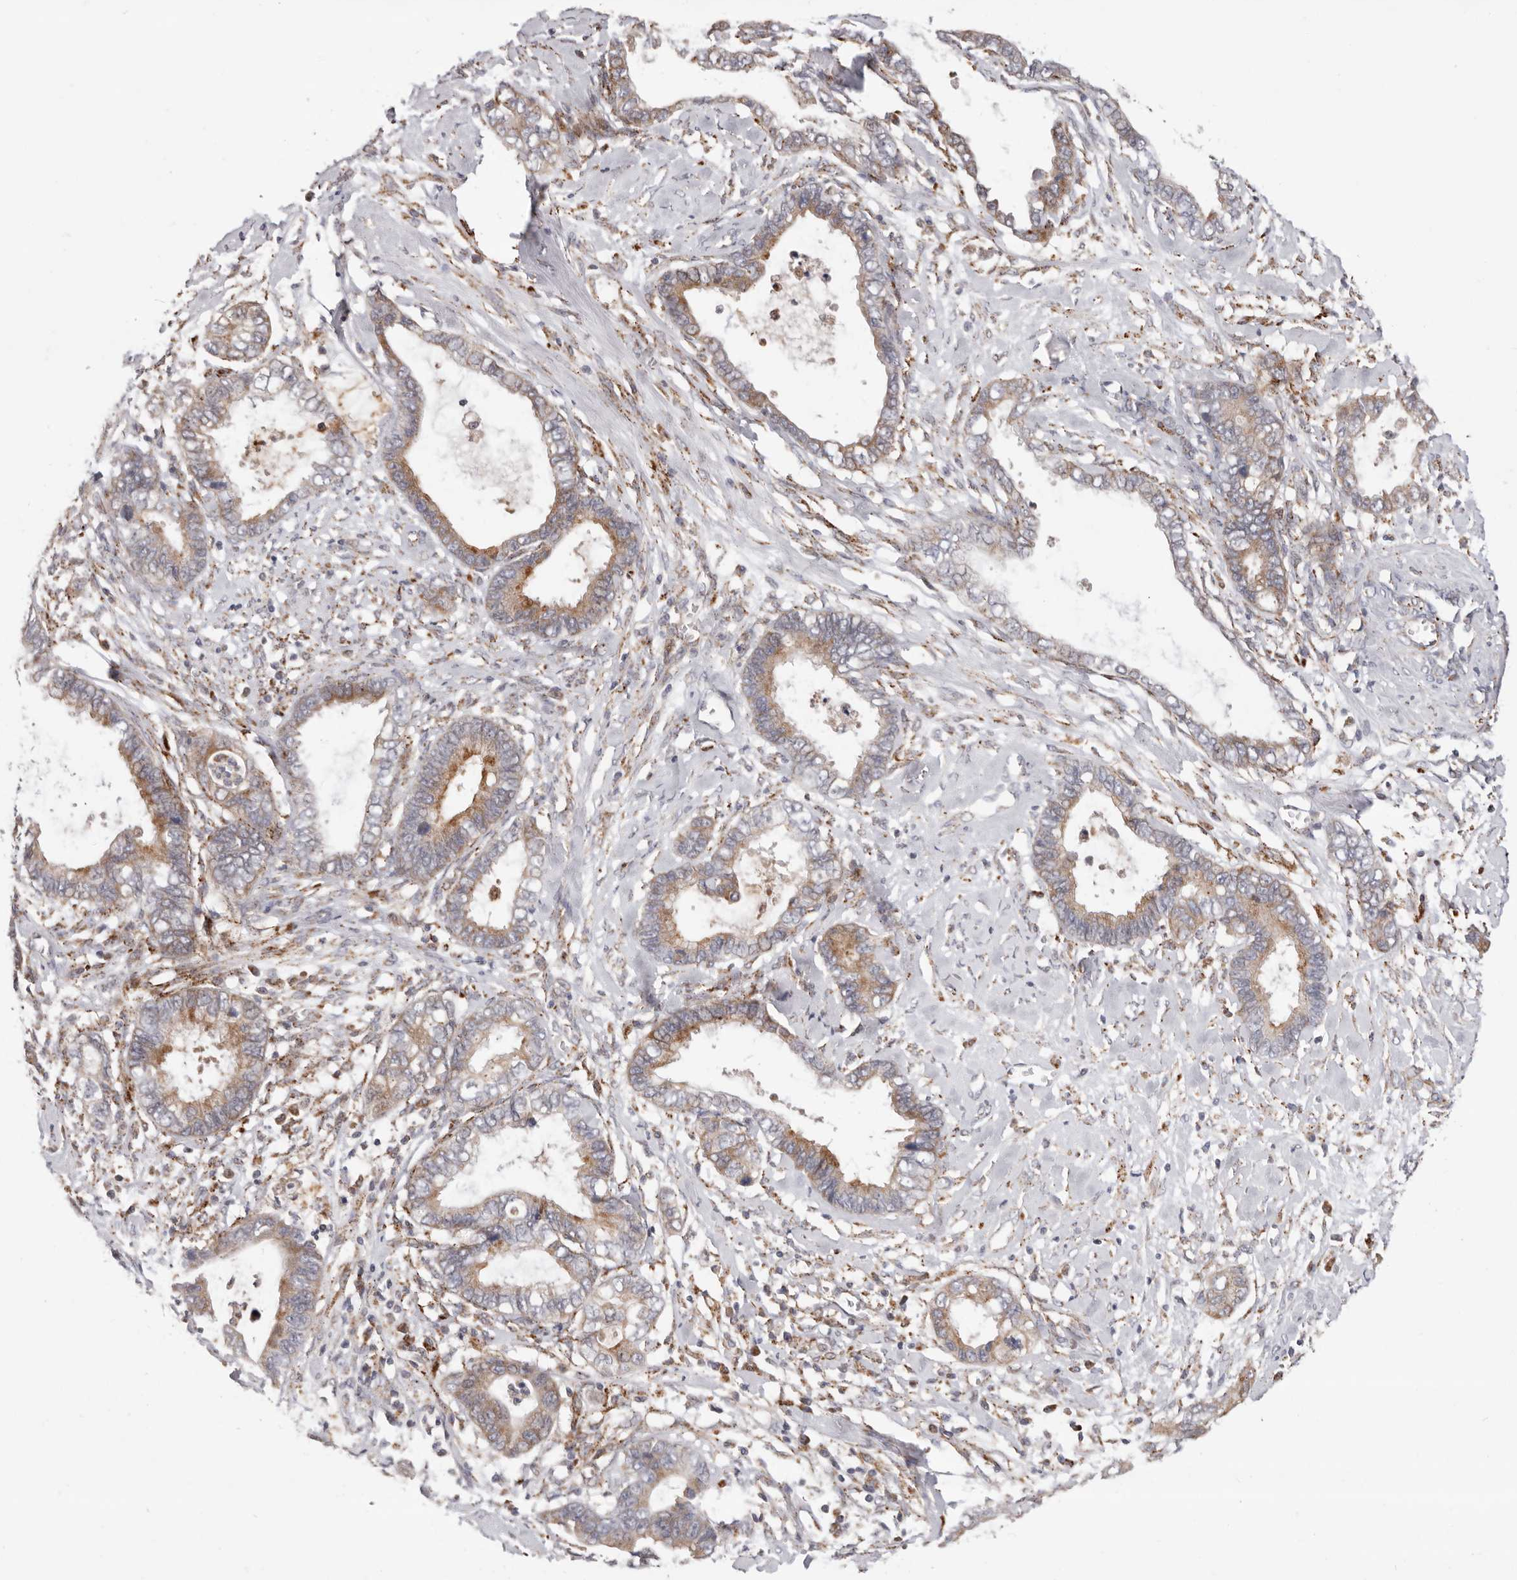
{"staining": {"intensity": "moderate", "quantity": ">75%", "location": "cytoplasmic/membranous"}, "tissue": "cervical cancer", "cell_type": "Tumor cells", "image_type": "cancer", "snomed": [{"axis": "morphology", "description": "Adenocarcinoma, NOS"}, {"axis": "topography", "description": "Cervix"}], "caption": "Immunohistochemistry photomicrograph of human adenocarcinoma (cervical) stained for a protein (brown), which shows medium levels of moderate cytoplasmic/membranous expression in about >75% of tumor cells.", "gene": "TOR3A", "patient": {"sex": "female", "age": 44}}